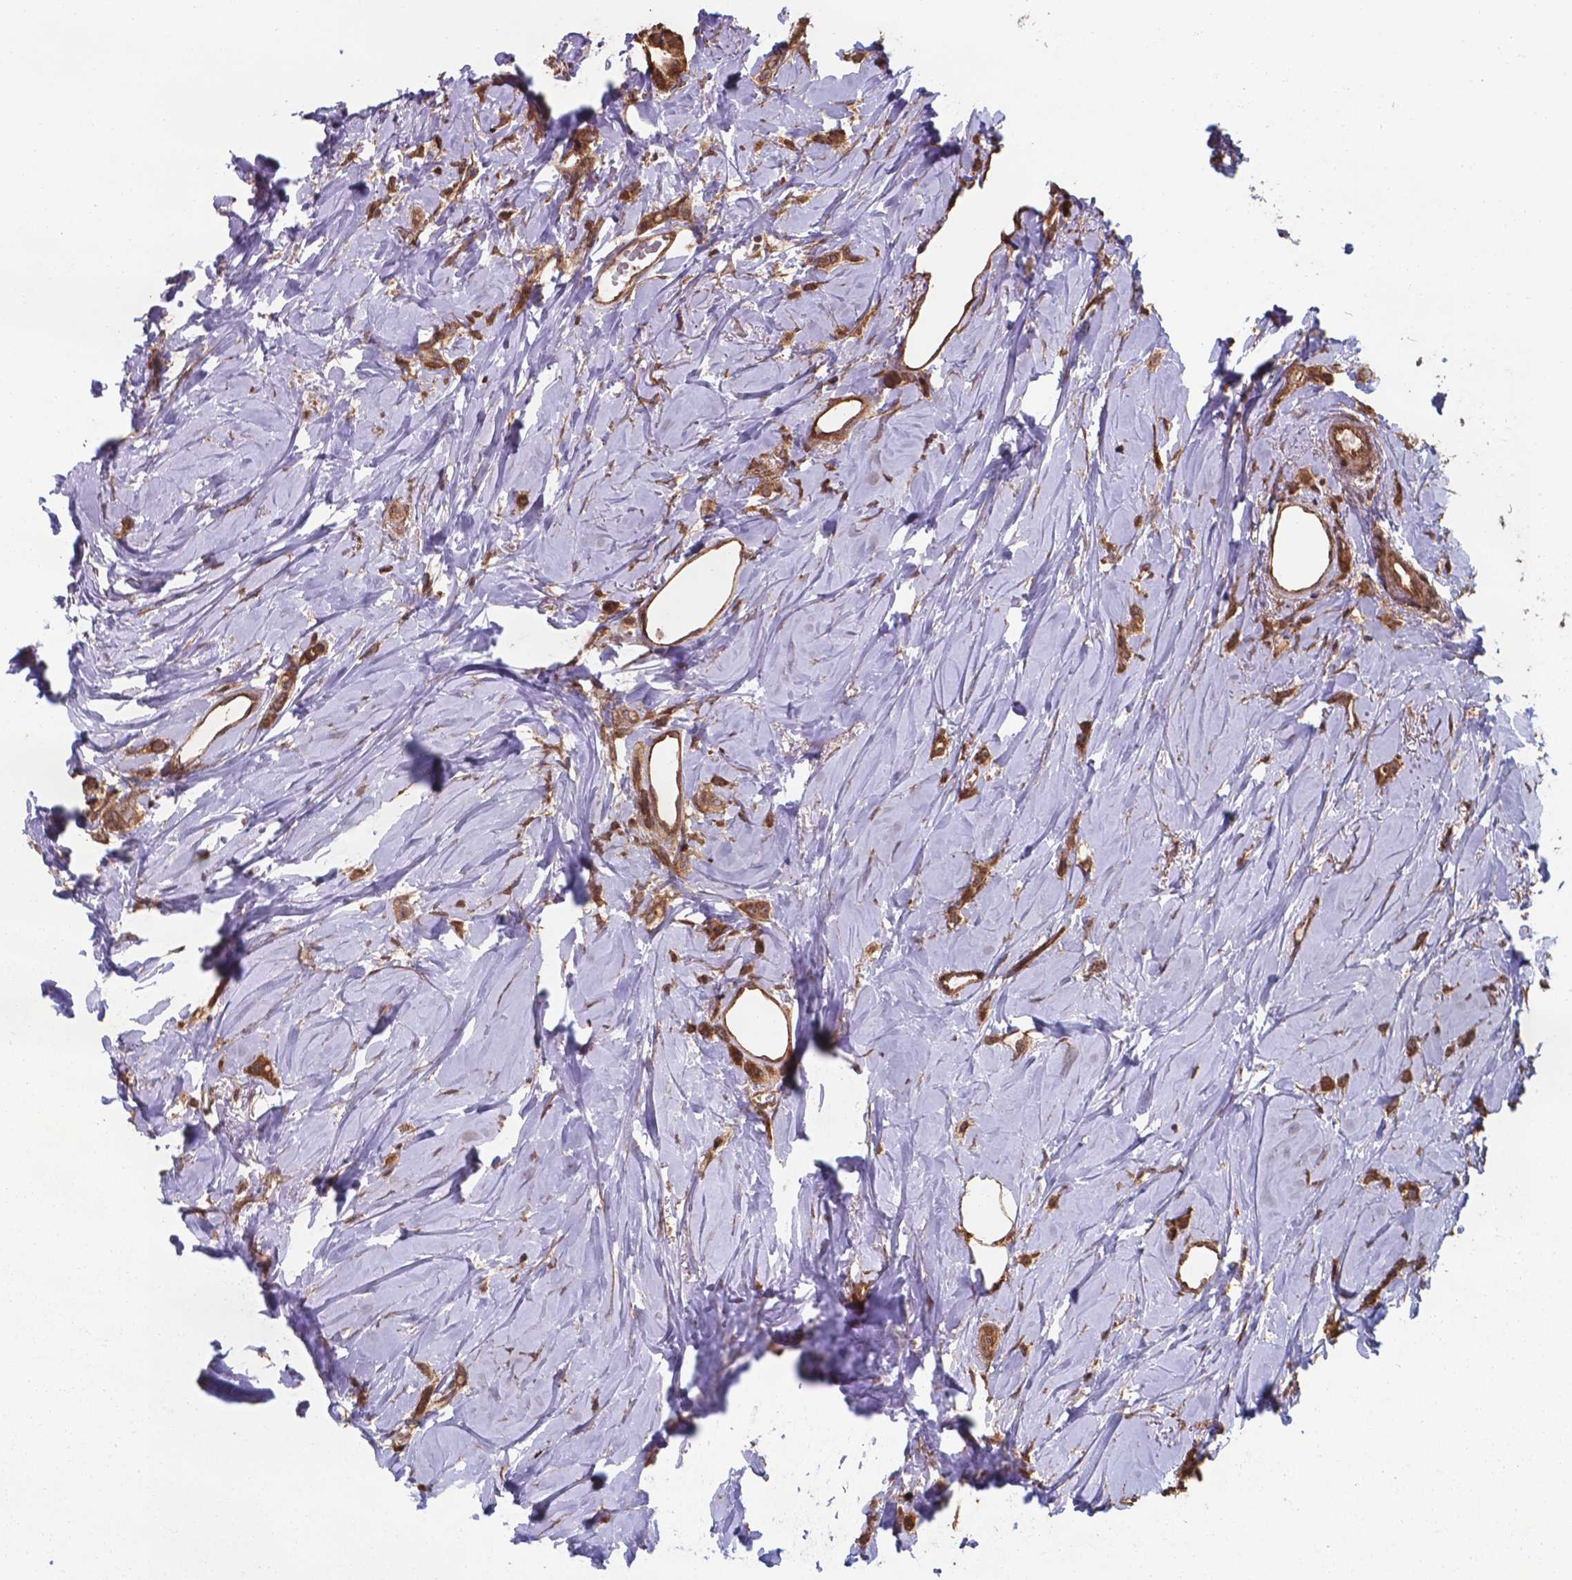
{"staining": {"intensity": "moderate", "quantity": ">75%", "location": "cytoplasmic/membranous,nuclear"}, "tissue": "breast cancer", "cell_type": "Tumor cells", "image_type": "cancer", "snomed": [{"axis": "morphology", "description": "Lobular carcinoma"}, {"axis": "topography", "description": "Breast"}], "caption": "Breast lobular carcinoma tissue reveals moderate cytoplasmic/membranous and nuclear staining in approximately >75% of tumor cells", "gene": "CHP2", "patient": {"sex": "female", "age": 66}}